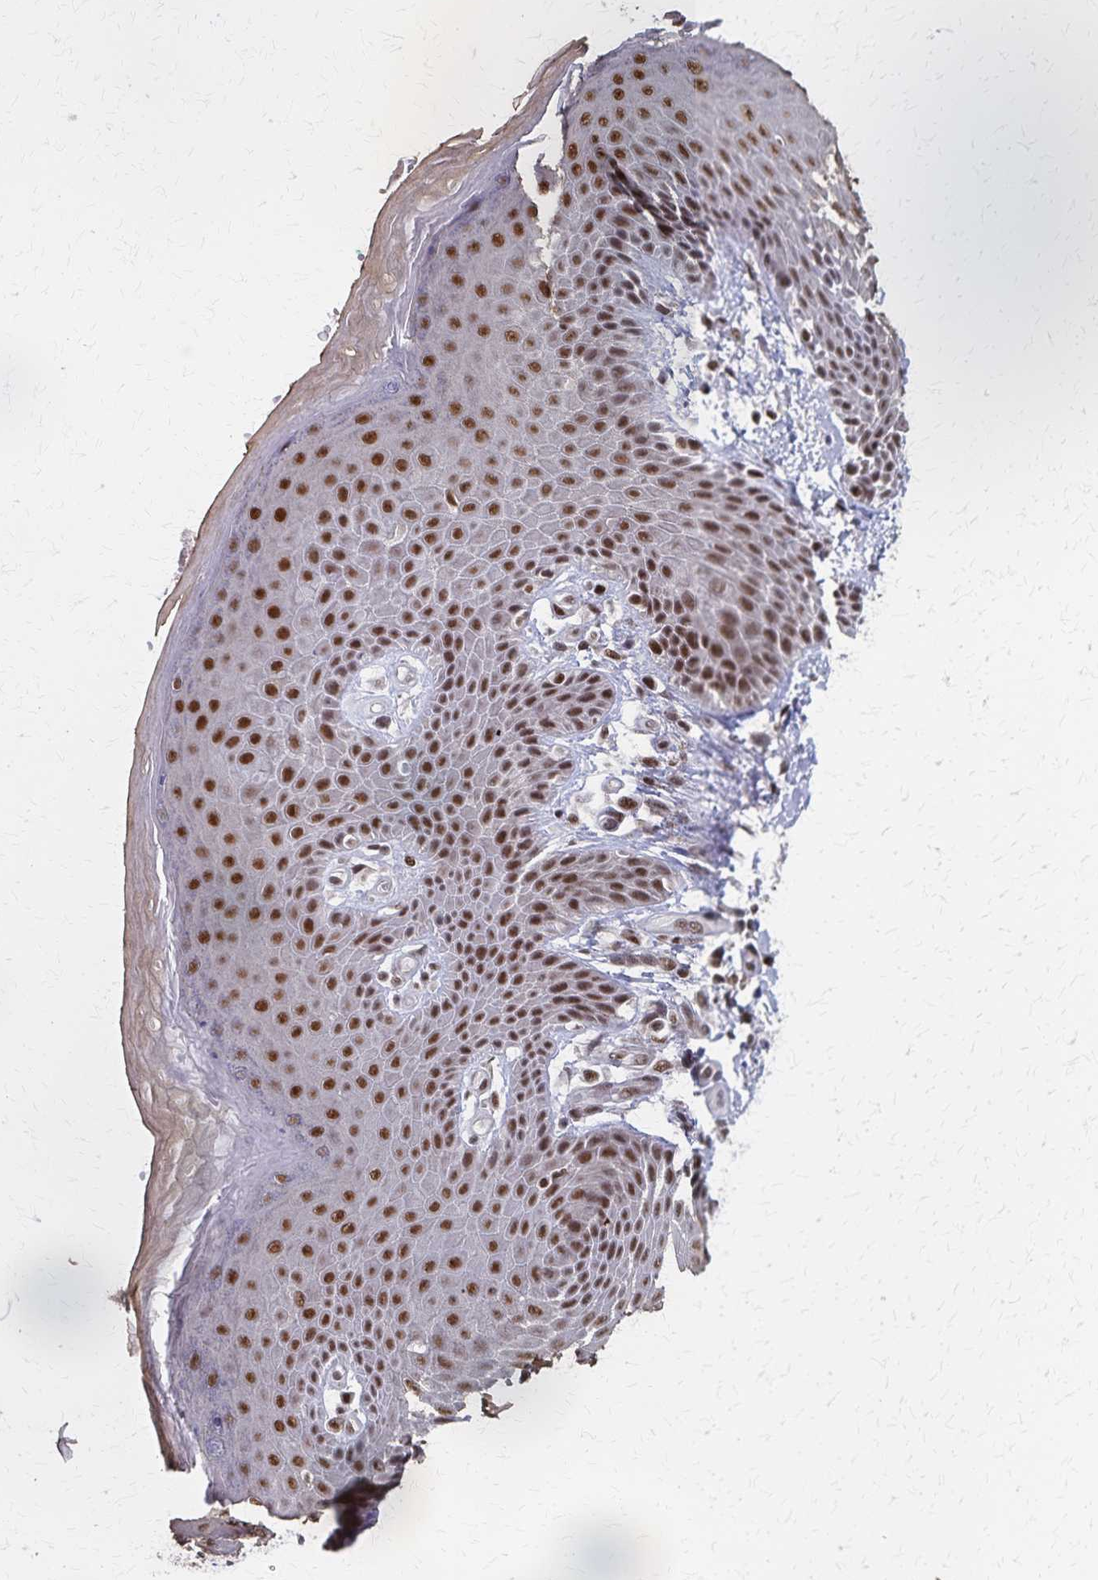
{"staining": {"intensity": "moderate", "quantity": ">75%", "location": "nuclear"}, "tissue": "skin", "cell_type": "Epidermal cells", "image_type": "normal", "snomed": [{"axis": "morphology", "description": "Normal tissue, NOS"}, {"axis": "topography", "description": "Anal"}, {"axis": "topography", "description": "Peripheral nerve tissue"}], "caption": "Moderate nuclear protein staining is seen in approximately >75% of epidermal cells in skin.", "gene": "GTF2B", "patient": {"sex": "male", "age": 51}}